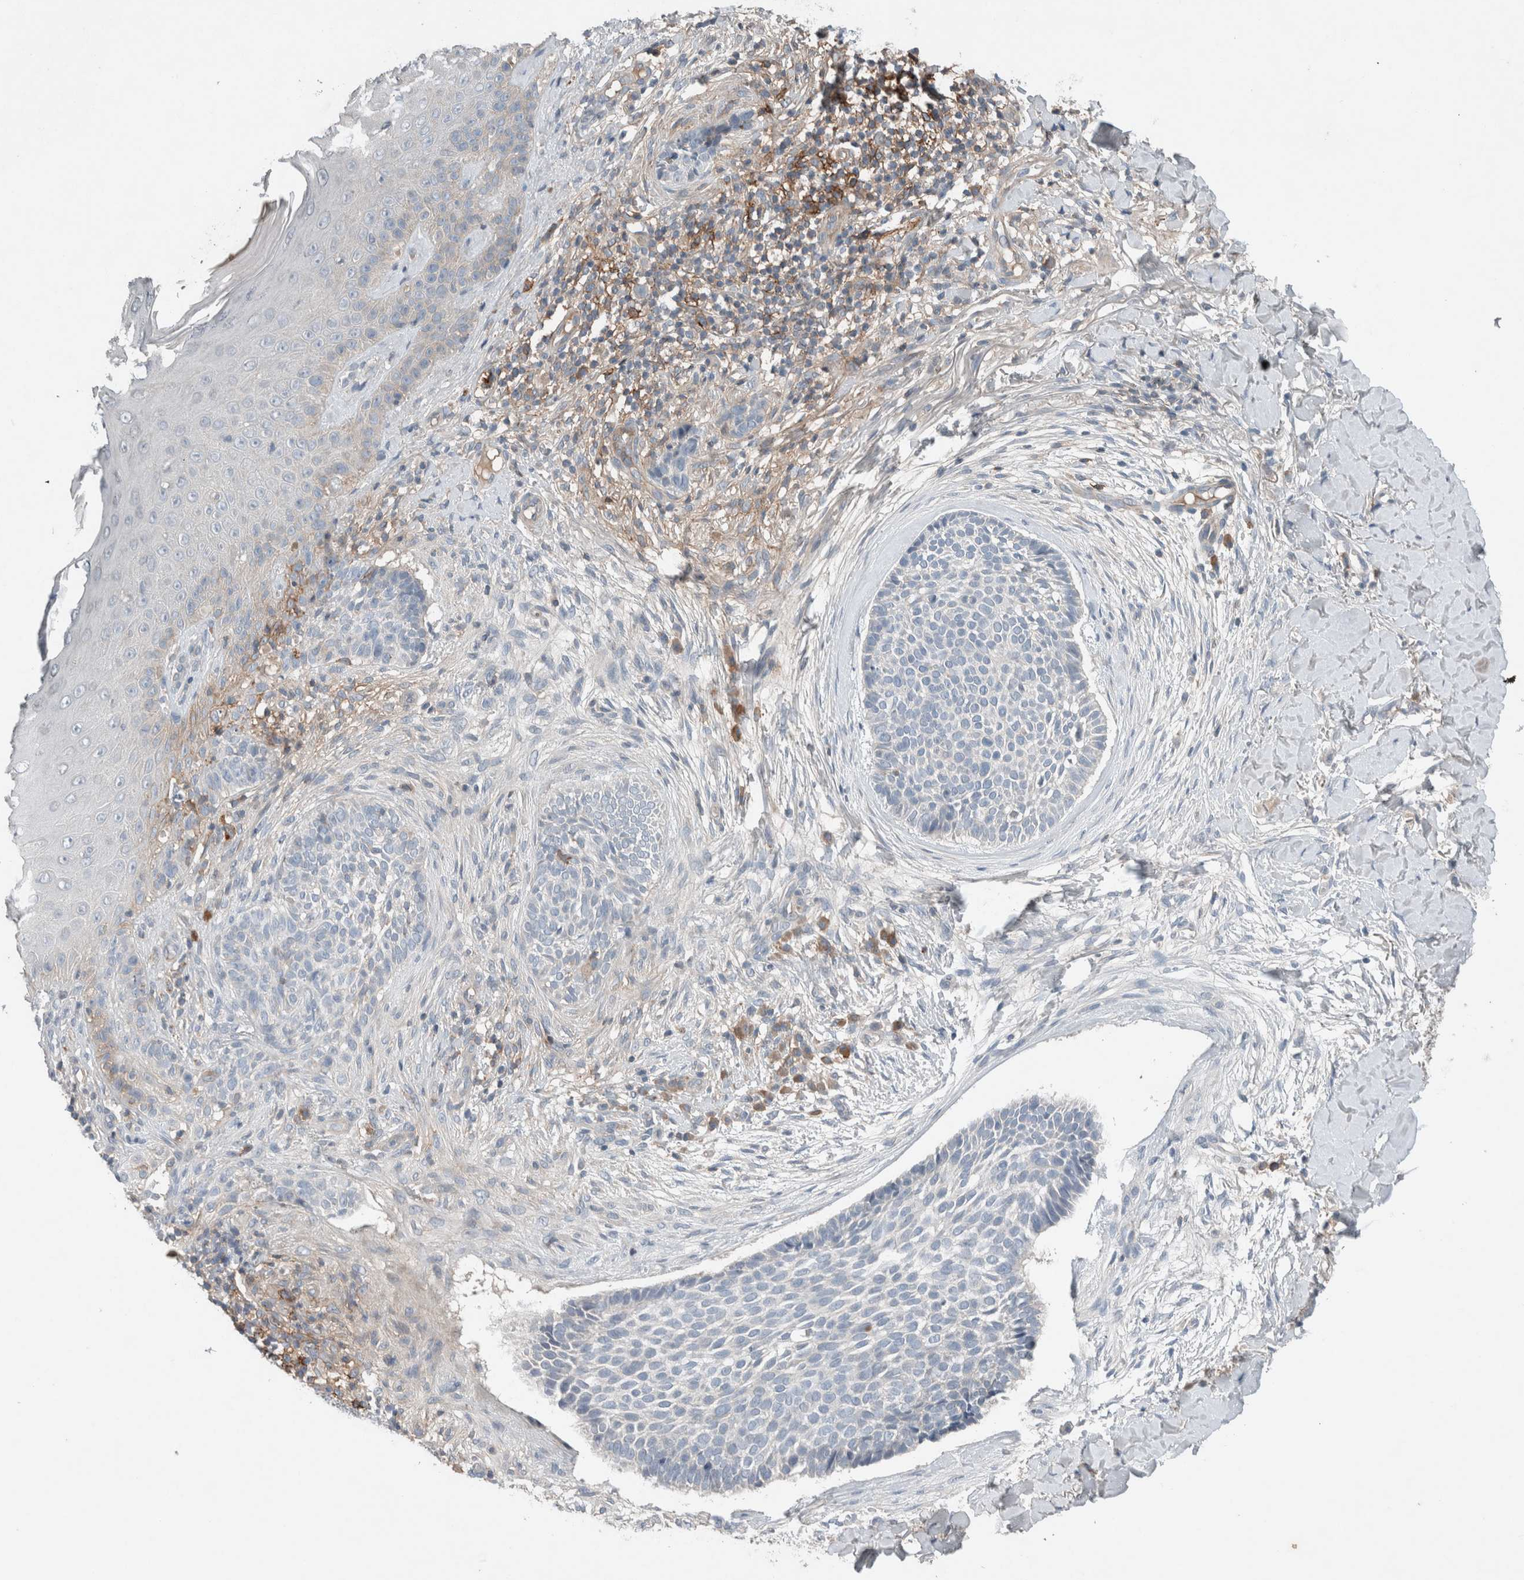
{"staining": {"intensity": "negative", "quantity": "none", "location": "none"}, "tissue": "skin cancer", "cell_type": "Tumor cells", "image_type": "cancer", "snomed": [{"axis": "morphology", "description": "Normal tissue, NOS"}, {"axis": "morphology", "description": "Basal cell carcinoma"}, {"axis": "topography", "description": "Skin"}], "caption": "This is an IHC histopathology image of human skin cancer (basal cell carcinoma). There is no positivity in tumor cells.", "gene": "UGCG", "patient": {"sex": "male", "age": 67}}